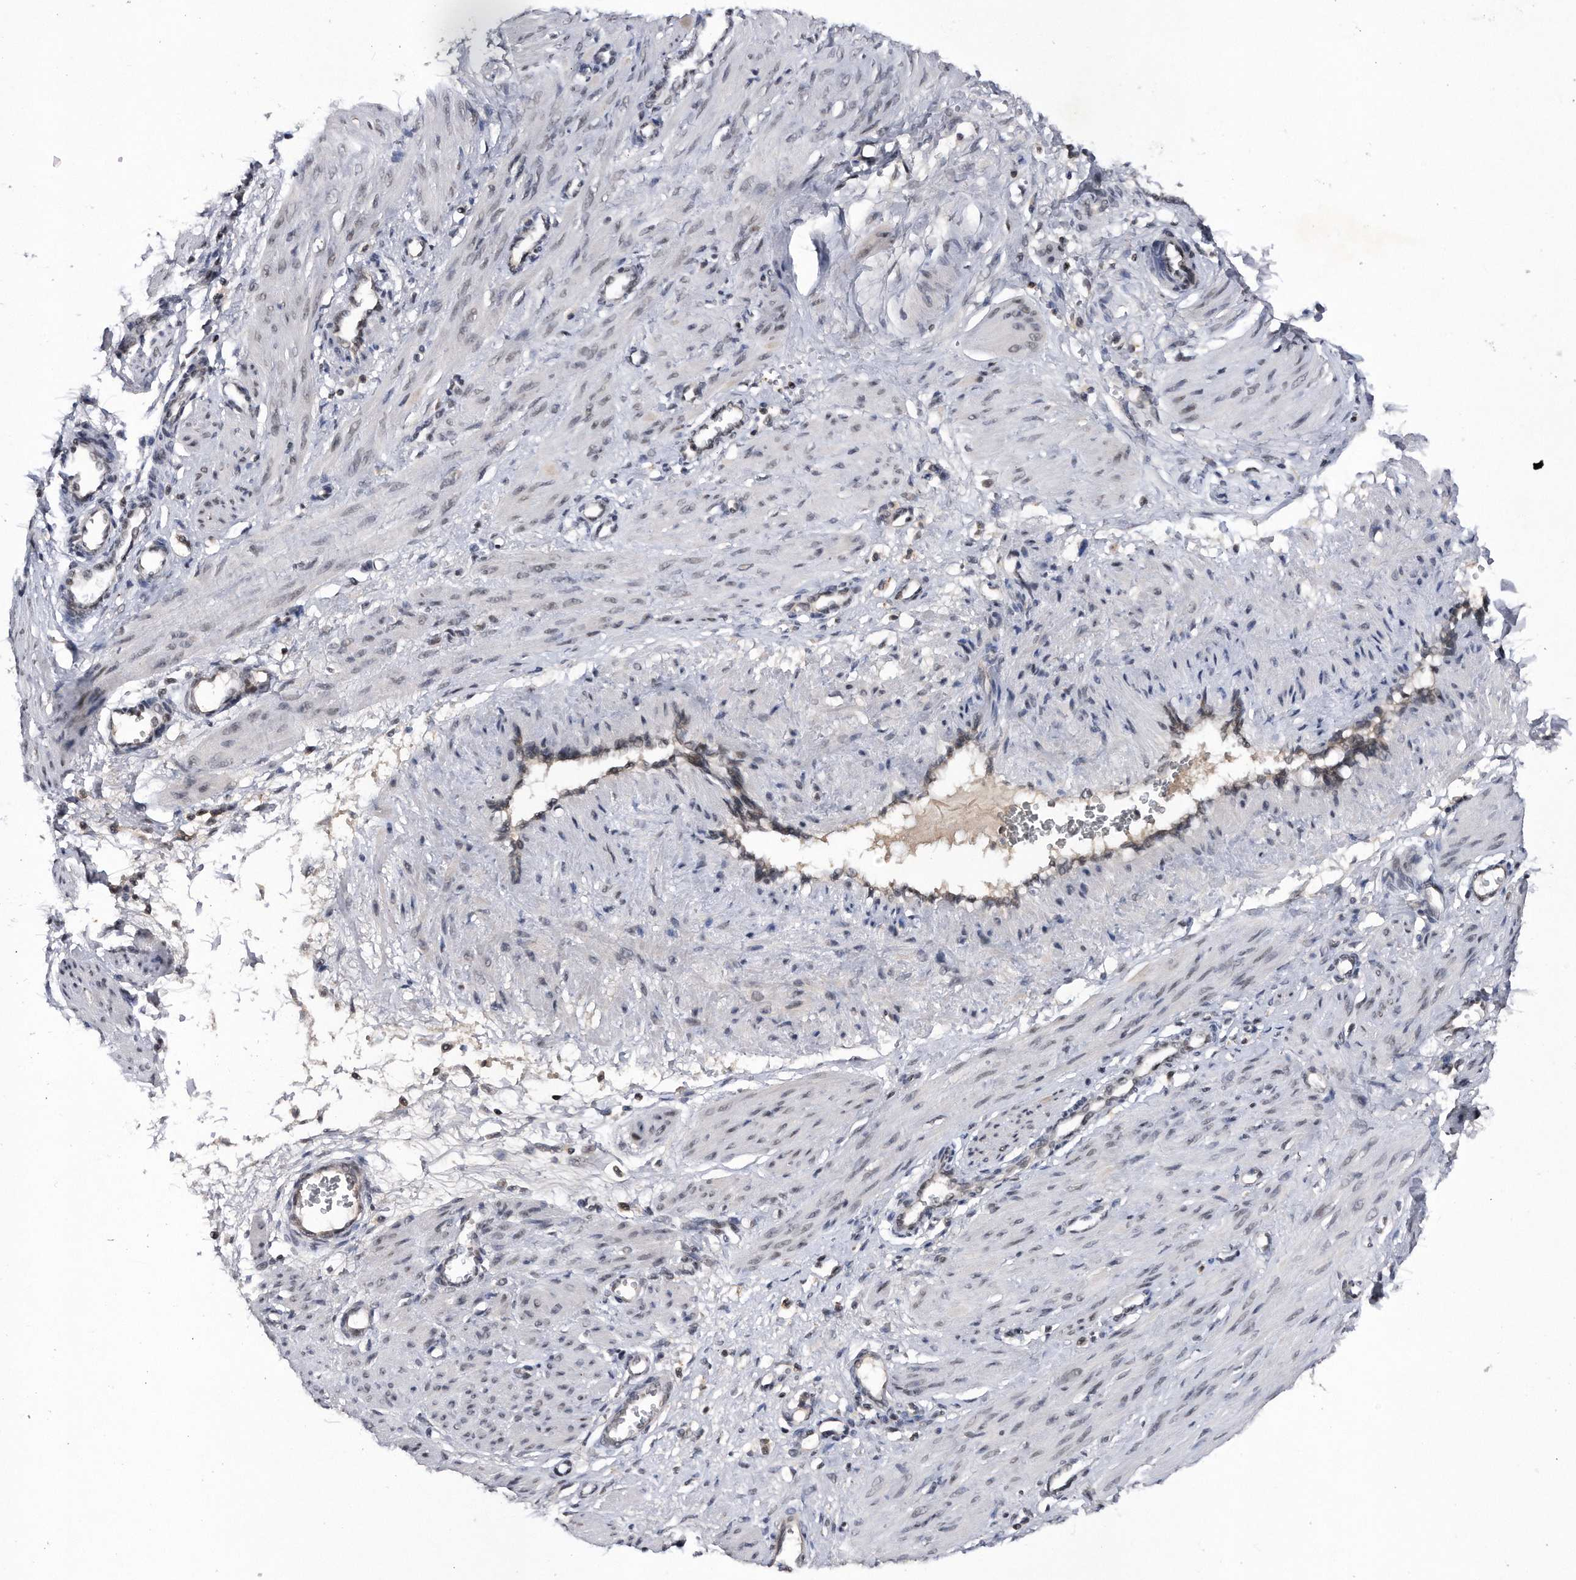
{"staining": {"intensity": "negative", "quantity": "none", "location": "none"}, "tissue": "smooth muscle", "cell_type": "Smooth muscle cells", "image_type": "normal", "snomed": [{"axis": "morphology", "description": "Normal tissue, NOS"}, {"axis": "topography", "description": "Endometrium"}], "caption": "Micrograph shows no protein expression in smooth muscle cells of normal smooth muscle. (DAB (3,3'-diaminobenzidine) immunohistochemistry (IHC), high magnification).", "gene": "VIRMA", "patient": {"sex": "female", "age": 33}}